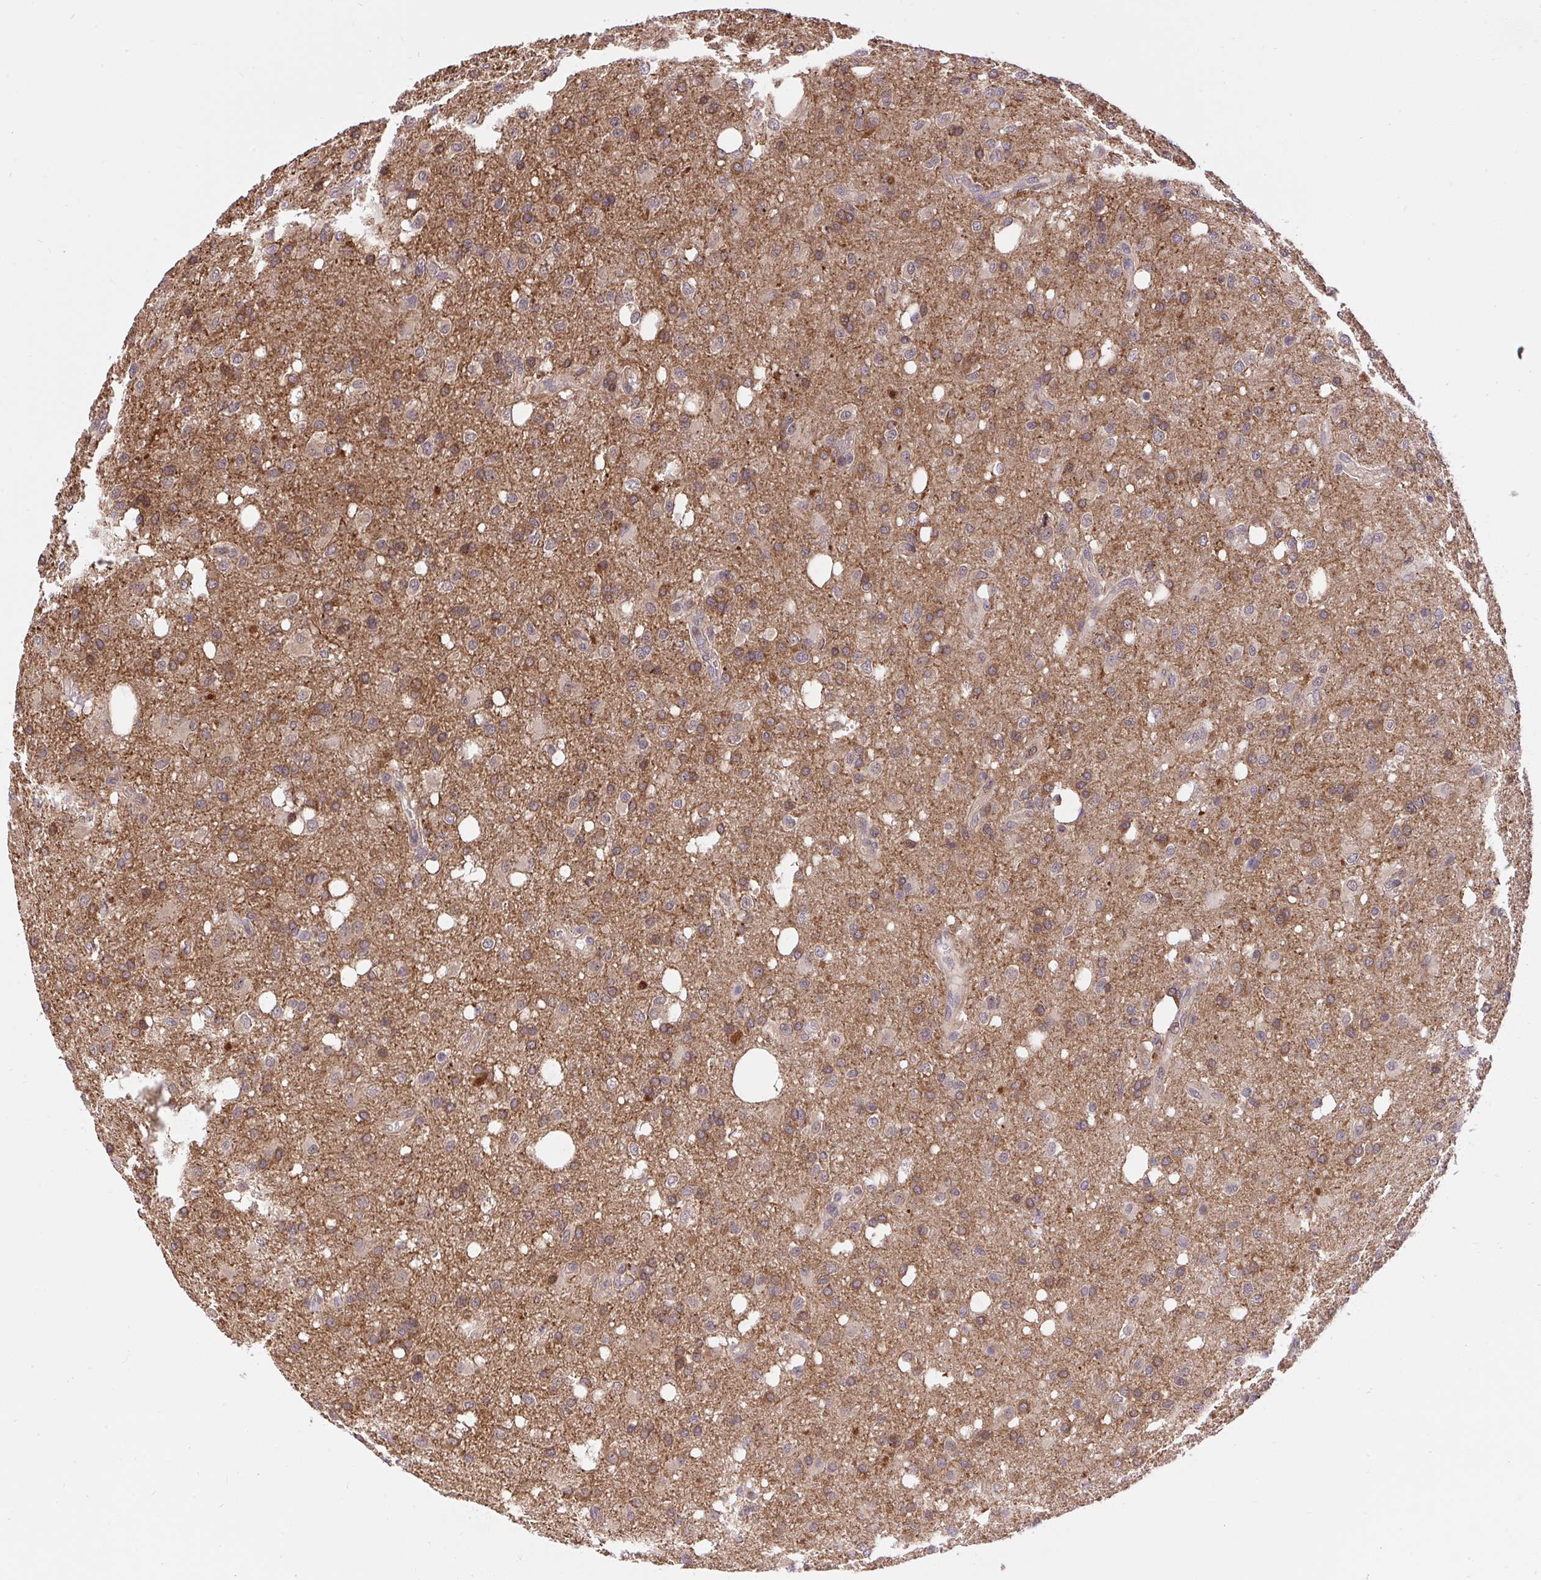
{"staining": {"intensity": "moderate", "quantity": "<25%", "location": "cytoplasmic/membranous"}, "tissue": "glioma", "cell_type": "Tumor cells", "image_type": "cancer", "snomed": [{"axis": "morphology", "description": "Glioma, malignant, Low grade"}, {"axis": "topography", "description": "Brain"}], "caption": "Tumor cells show moderate cytoplasmic/membranous staining in about <25% of cells in low-grade glioma (malignant).", "gene": "ERI1", "patient": {"sex": "female", "age": 58}}